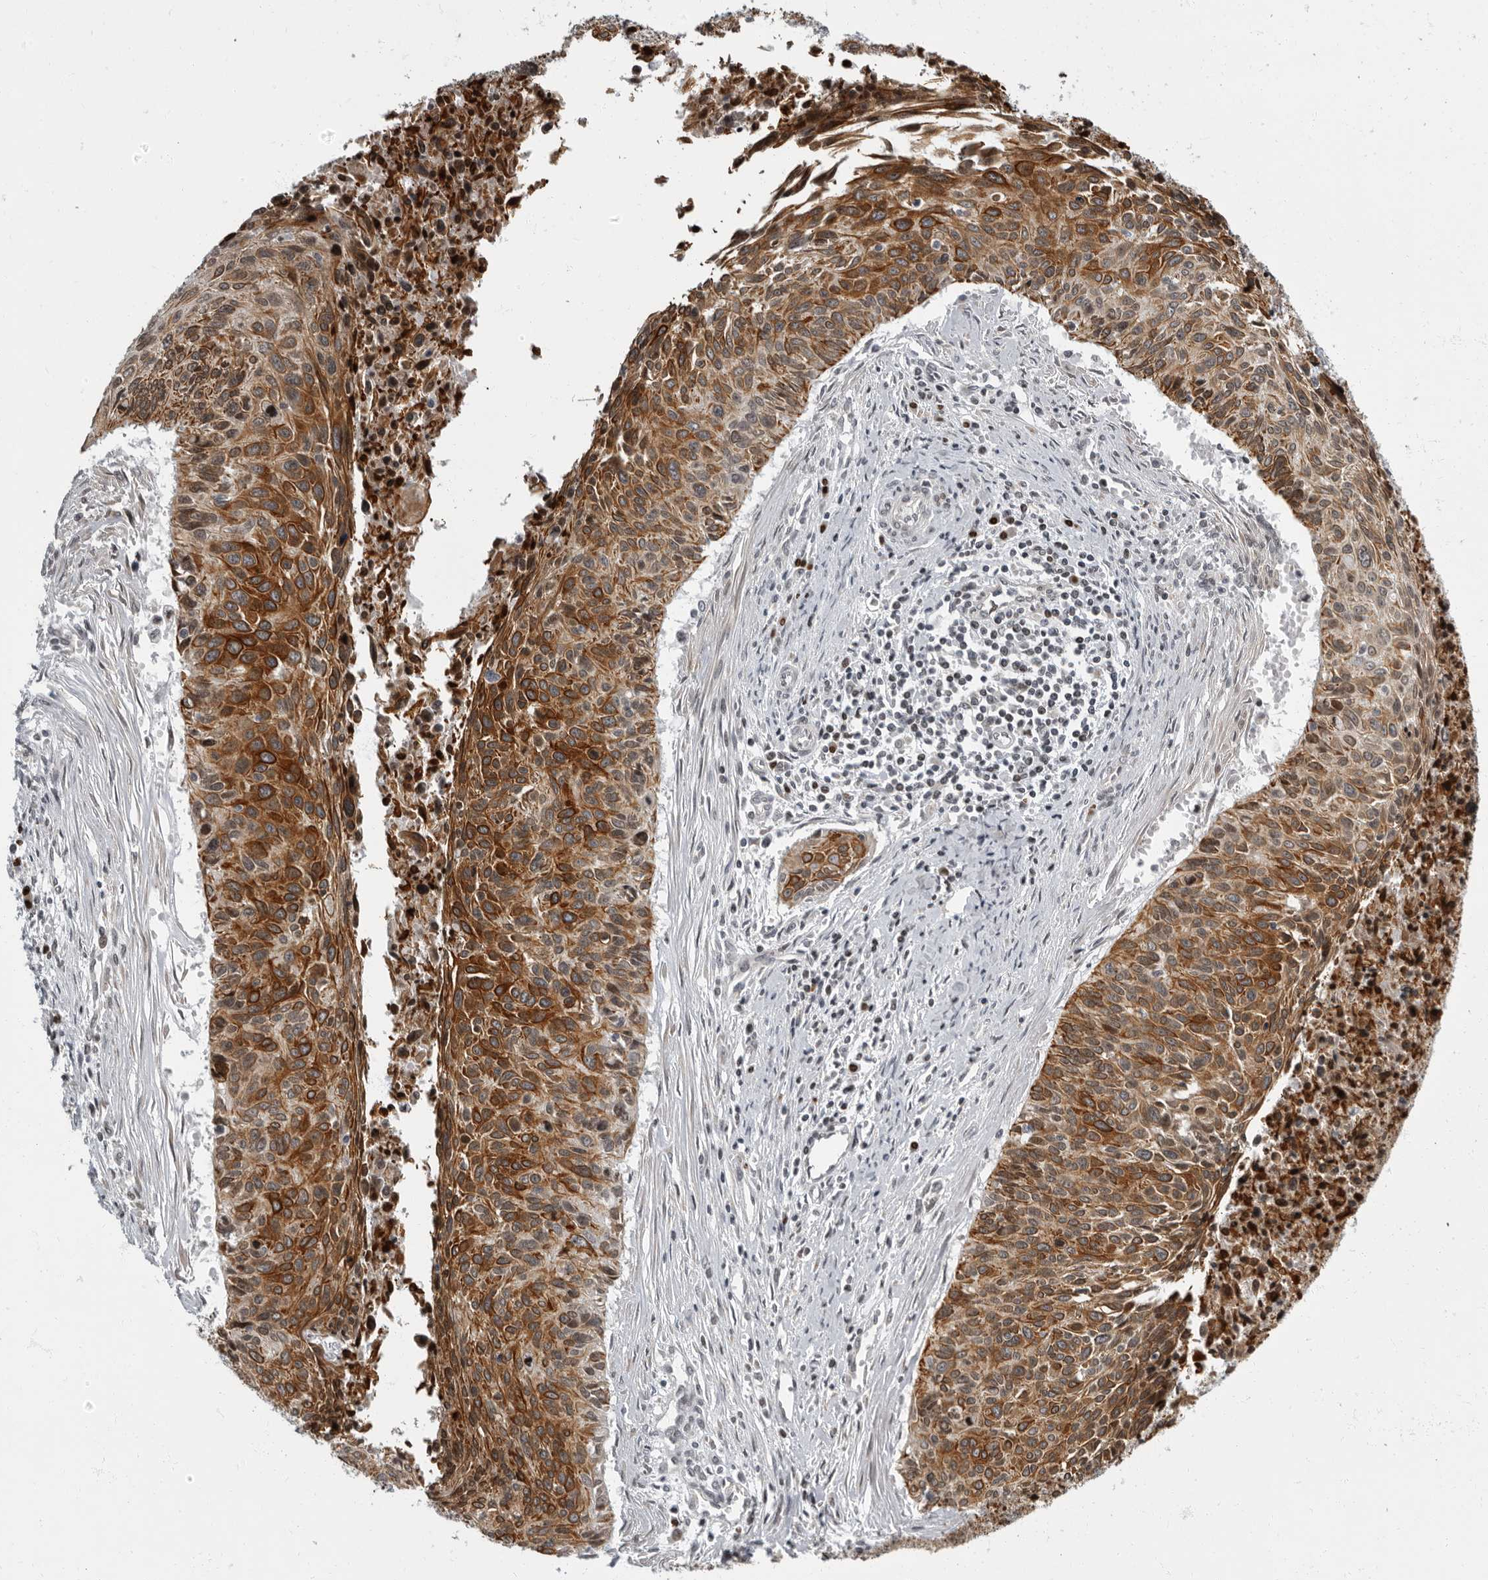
{"staining": {"intensity": "strong", "quantity": ">75%", "location": "cytoplasmic/membranous"}, "tissue": "cervical cancer", "cell_type": "Tumor cells", "image_type": "cancer", "snomed": [{"axis": "morphology", "description": "Squamous cell carcinoma, NOS"}, {"axis": "topography", "description": "Cervix"}], "caption": "Immunohistochemistry (IHC) (DAB) staining of human cervical cancer (squamous cell carcinoma) shows strong cytoplasmic/membranous protein expression in about >75% of tumor cells. The staining was performed using DAB (3,3'-diaminobenzidine), with brown indicating positive protein expression. Nuclei are stained blue with hematoxylin.", "gene": "EVI5", "patient": {"sex": "female", "age": 55}}